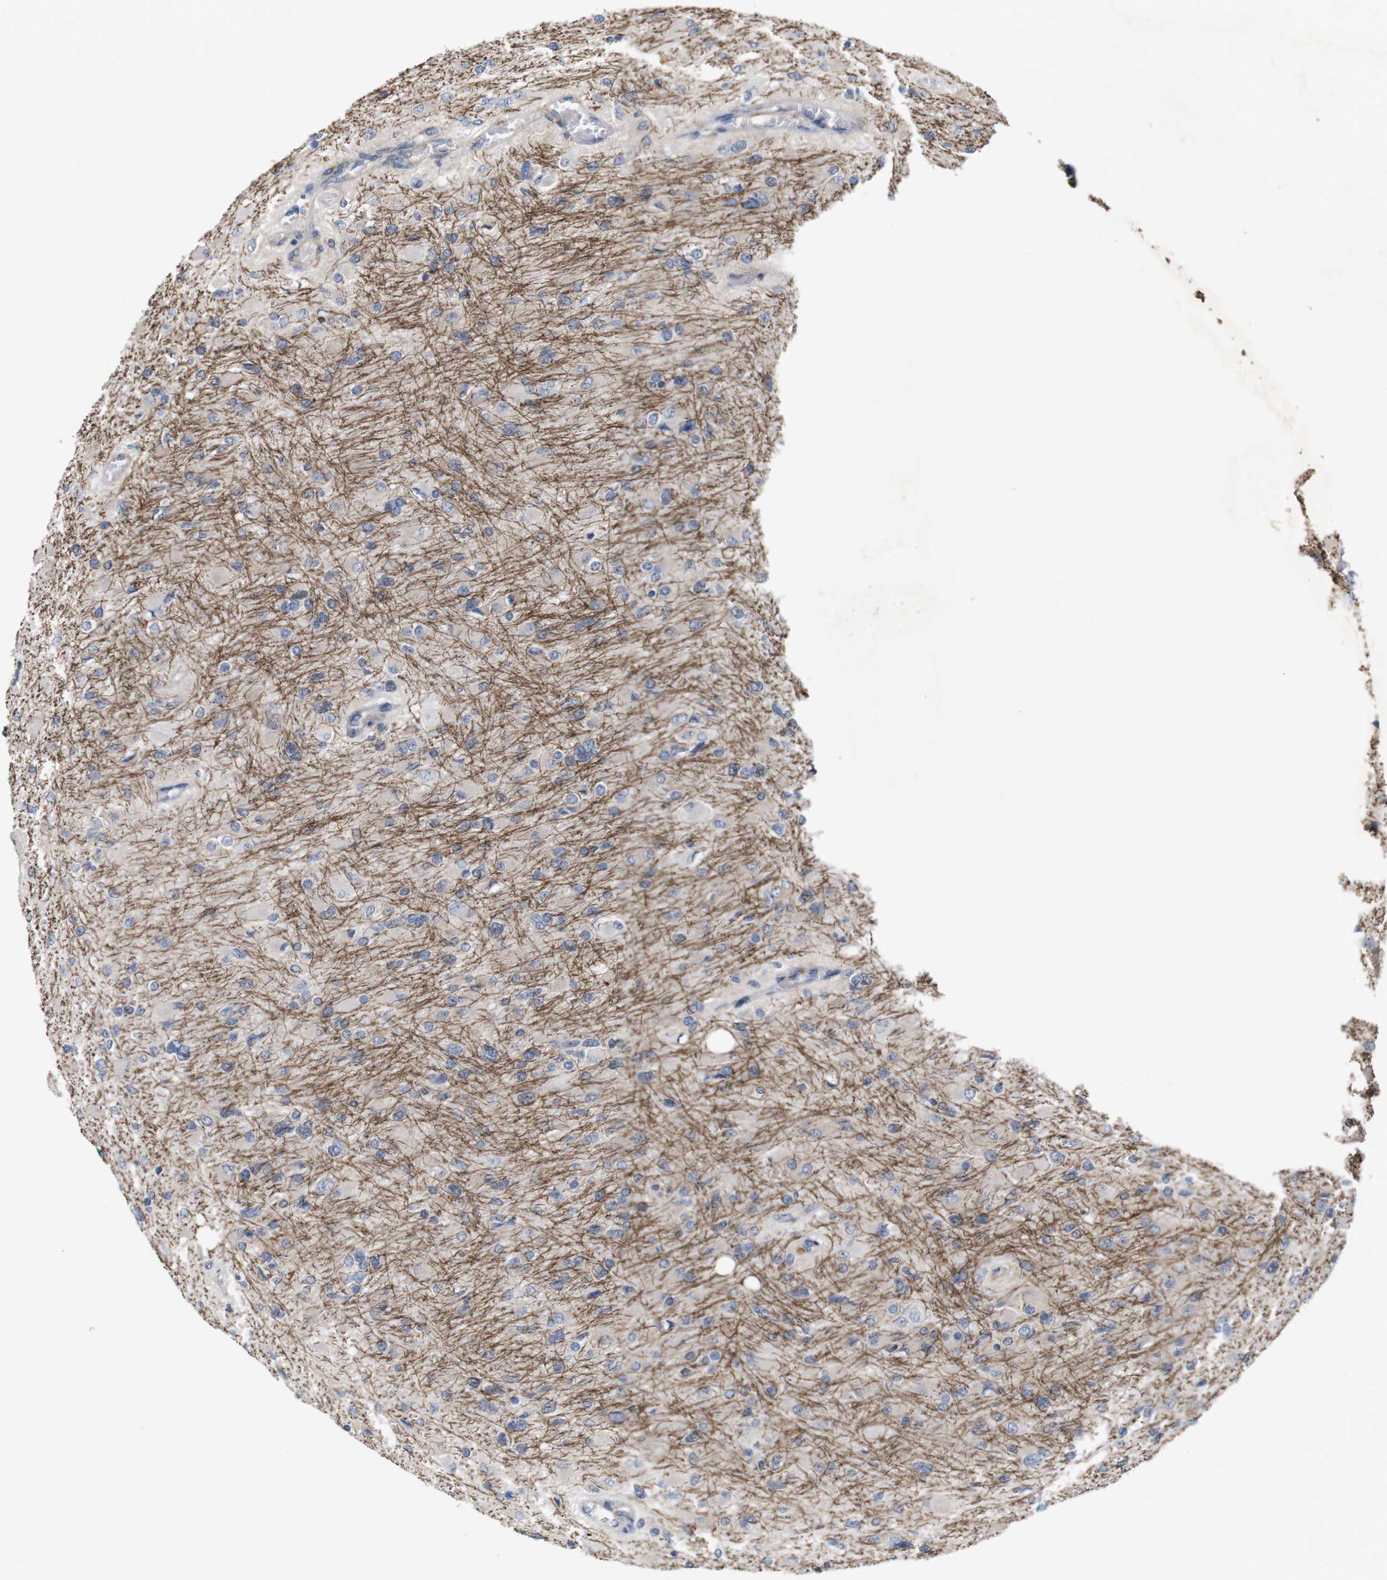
{"staining": {"intensity": "weak", "quantity": "<25%", "location": "cytoplasmic/membranous"}, "tissue": "glioma", "cell_type": "Tumor cells", "image_type": "cancer", "snomed": [{"axis": "morphology", "description": "Glioma, malignant, High grade"}, {"axis": "topography", "description": "Cerebral cortex"}], "caption": "Glioma stained for a protein using immunohistochemistry (IHC) reveals no positivity tumor cells.", "gene": "SIGLEC8", "patient": {"sex": "female", "age": 36}}